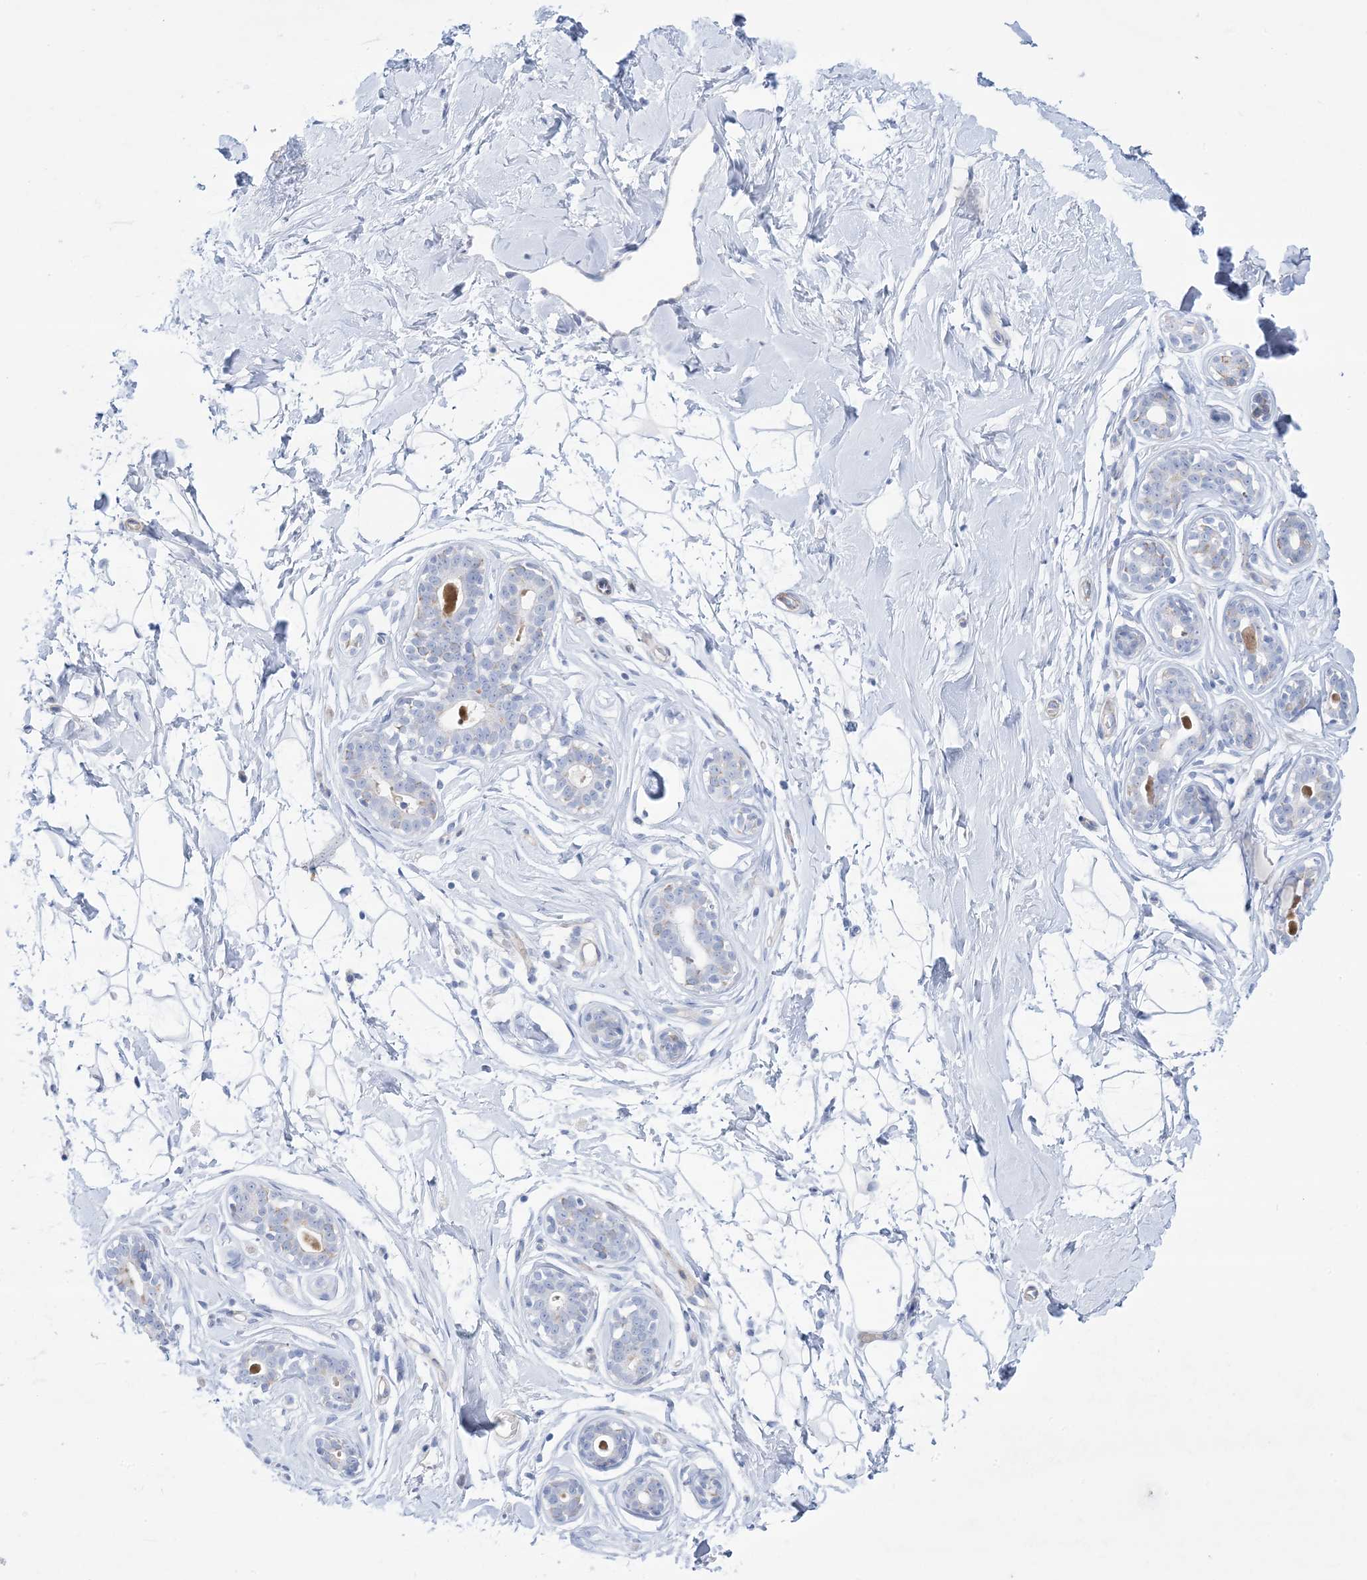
{"staining": {"intensity": "negative", "quantity": "none", "location": "none"}, "tissue": "breast", "cell_type": "Adipocytes", "image_type": "normal", "snomed": [{"axis": "morphology", "description": "Normal tissue, NOS"}, {"axis": "morphology", "description": "Adenoma, NOS"}, {"axis": "topography", "description": "Breast"}], "caption": "An immunohistochemistry (IHC) image of benign breast is shown. There is no staining in adipocytes of breast. The staining was performed using DAB to visualize the protein expression in brown, while the nuclei were stained in blue with hematoxylin (Magnification: 20x).", "gene": "ATP11C", "patient": {"sex": "female", "age": 23}}